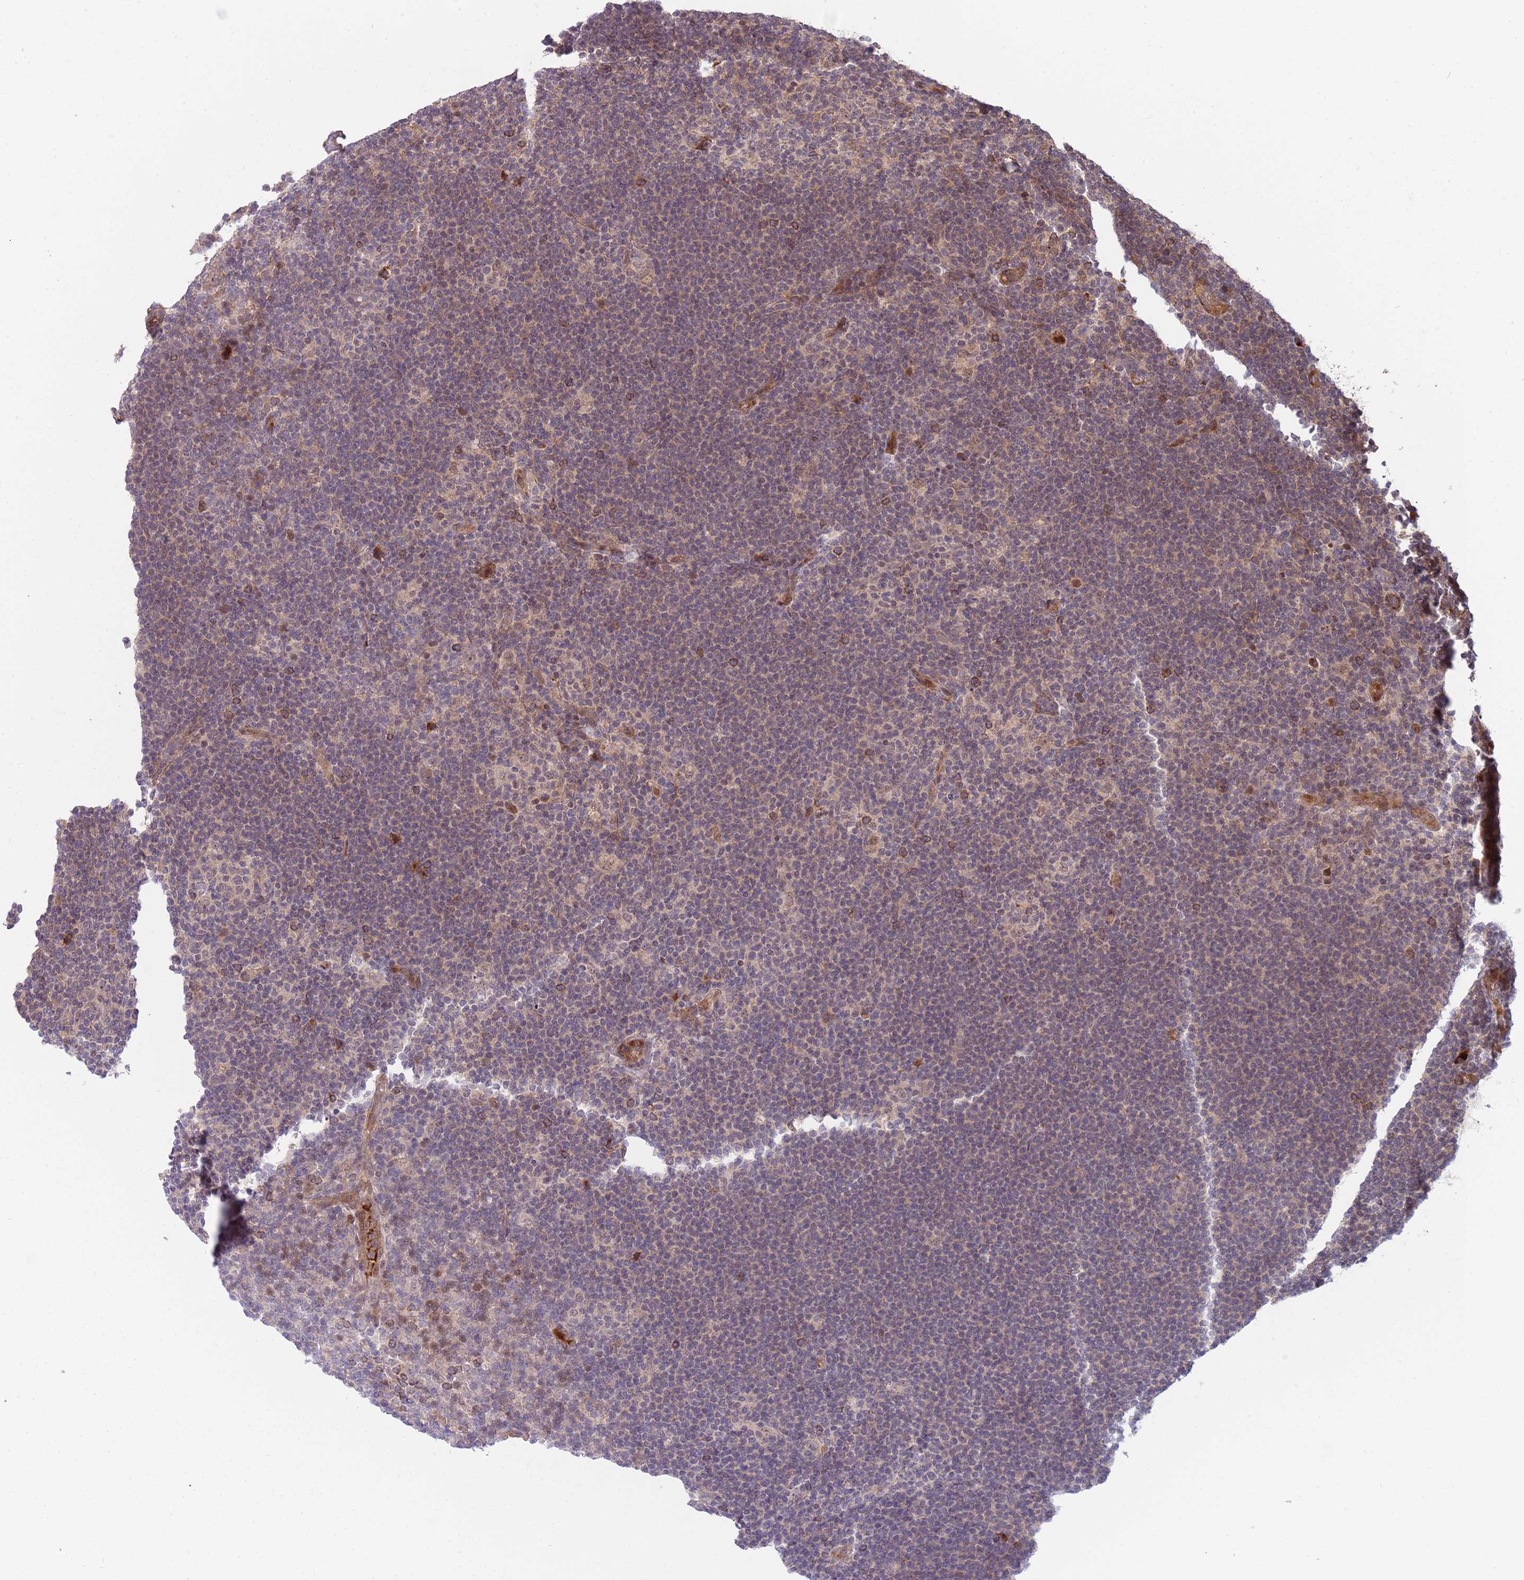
{"staining": {"intensity": "weak", "quantity": ">75%", "location": "cytoplasmic/membranous,nuclear"}, "tissue": "lymphoma", "cell_type": "Tumor cells", "image_type": "cancer", "snomed": [{"axis": "morphology", "description": "Hodgkin's disease, NOS"}, {"axis": "topography", "description": "Lymph node"}], "caption": "Tumor cells display low levels of weak cytoplasmic/membranous and nuclear staining in about >75% of cells in human lymphoma. The staining was performed using DAB to visualize the protein expression in brown, while the nuclei were stained in blue with hematoxylin (Magnification: 20x).", "gene": "NT5DC4", "patient": {"sex": "female", "age": 57}}